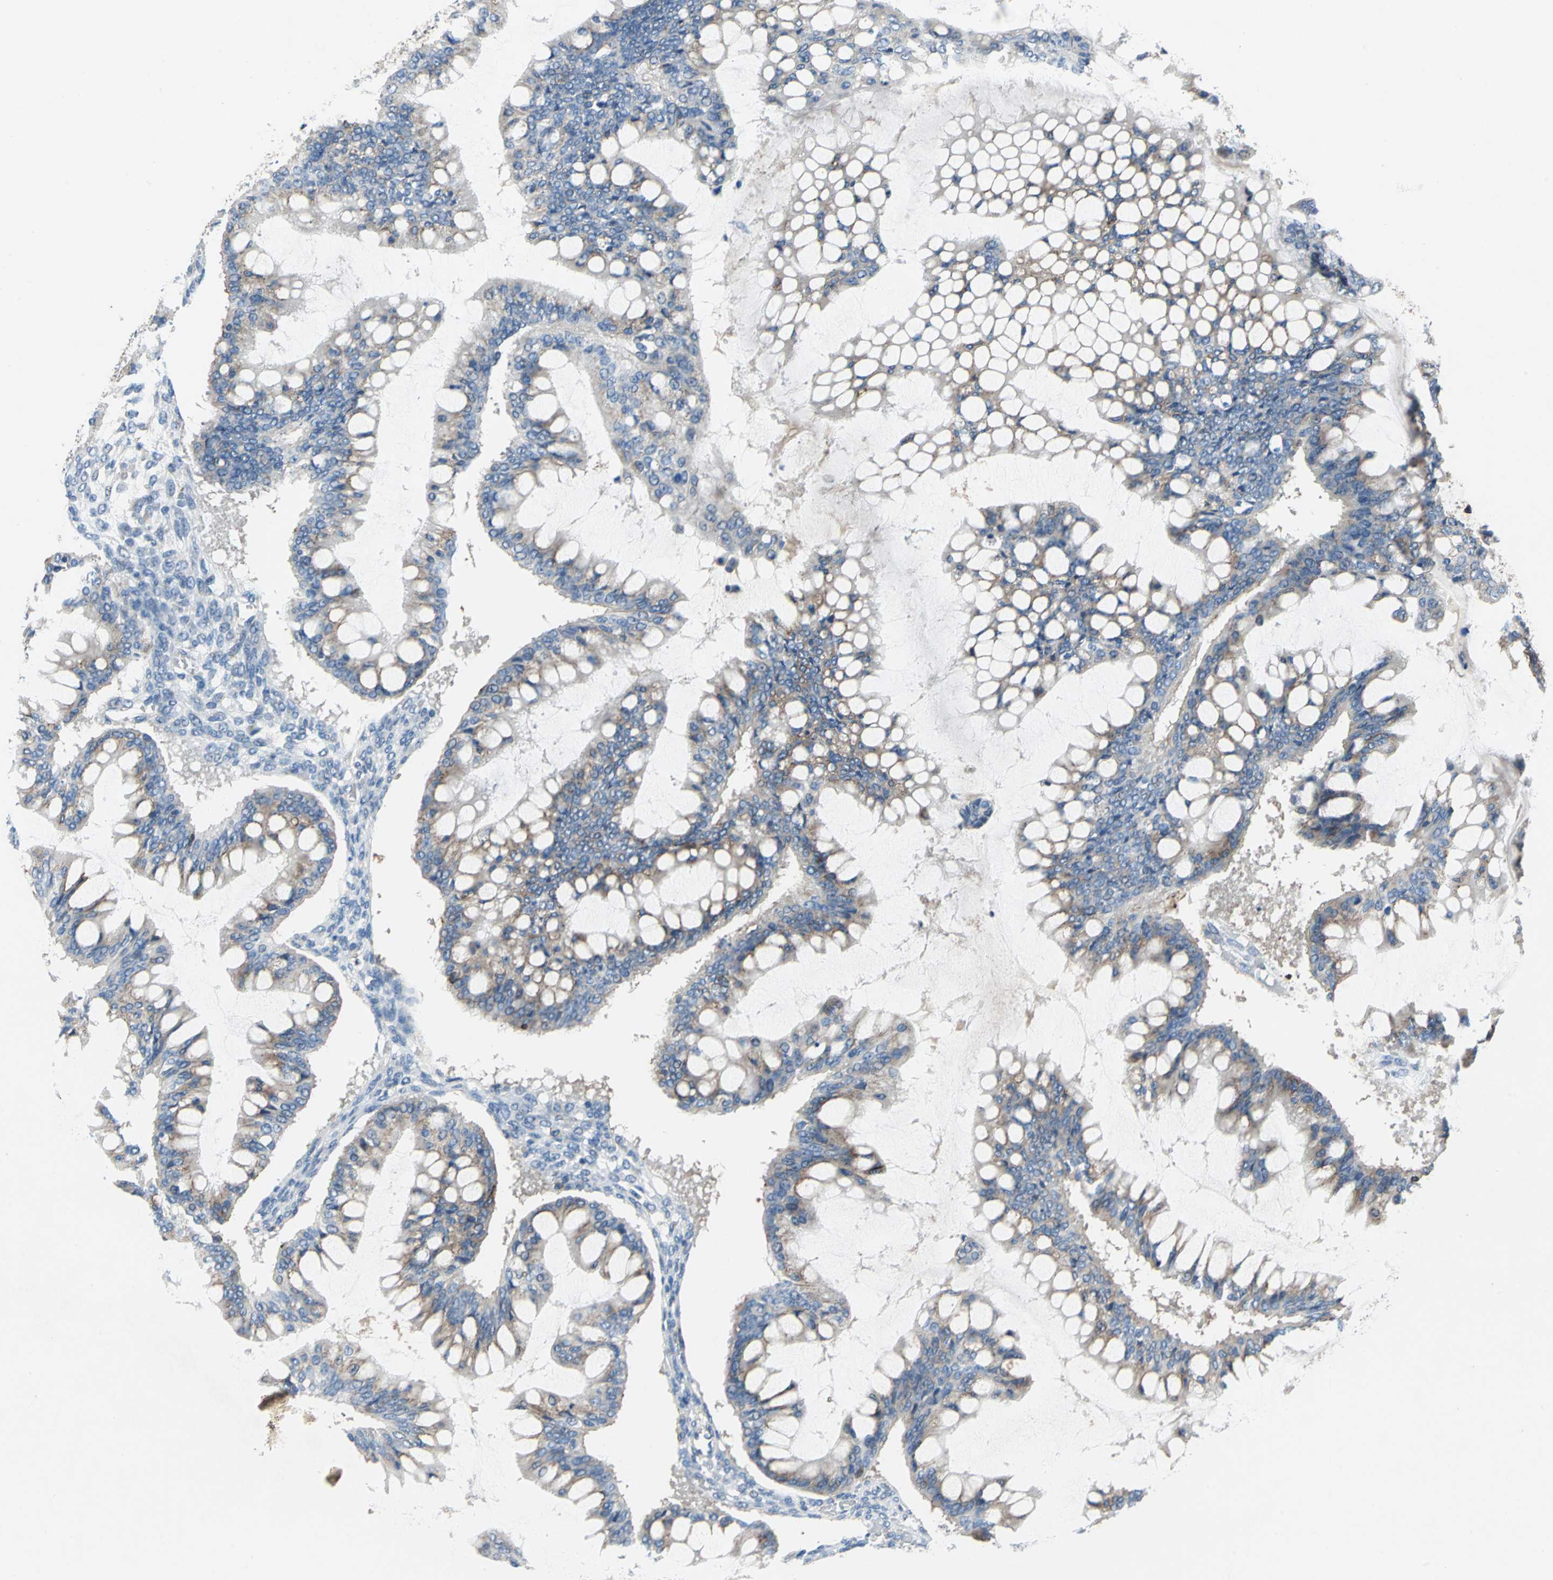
{"staining": {"intensity": "weak", "quantity": "25%-75%", "location": "cytoplasmic/membranous"}, "tissue": "ovarian cancer", "cell_type": "Tumor cells", "image_type": "cancer", "snomed": [{"axis": "morphology", "description": "Cystadenocarcinoma, mucinous, NOS"}, {"axis": "topography", "description": "Ovary"}], "caption": "Tumor cells reveal low levels of weak cytoplasmic/membranous expression in about 25%-75% of cells in ovarian mucinous cystadenocarcinoma. The protein of interest is shown in brown color, while the nuclei are stained blue.", "gene": "CD44", "patient": {"sex": "female", "age": 73}}